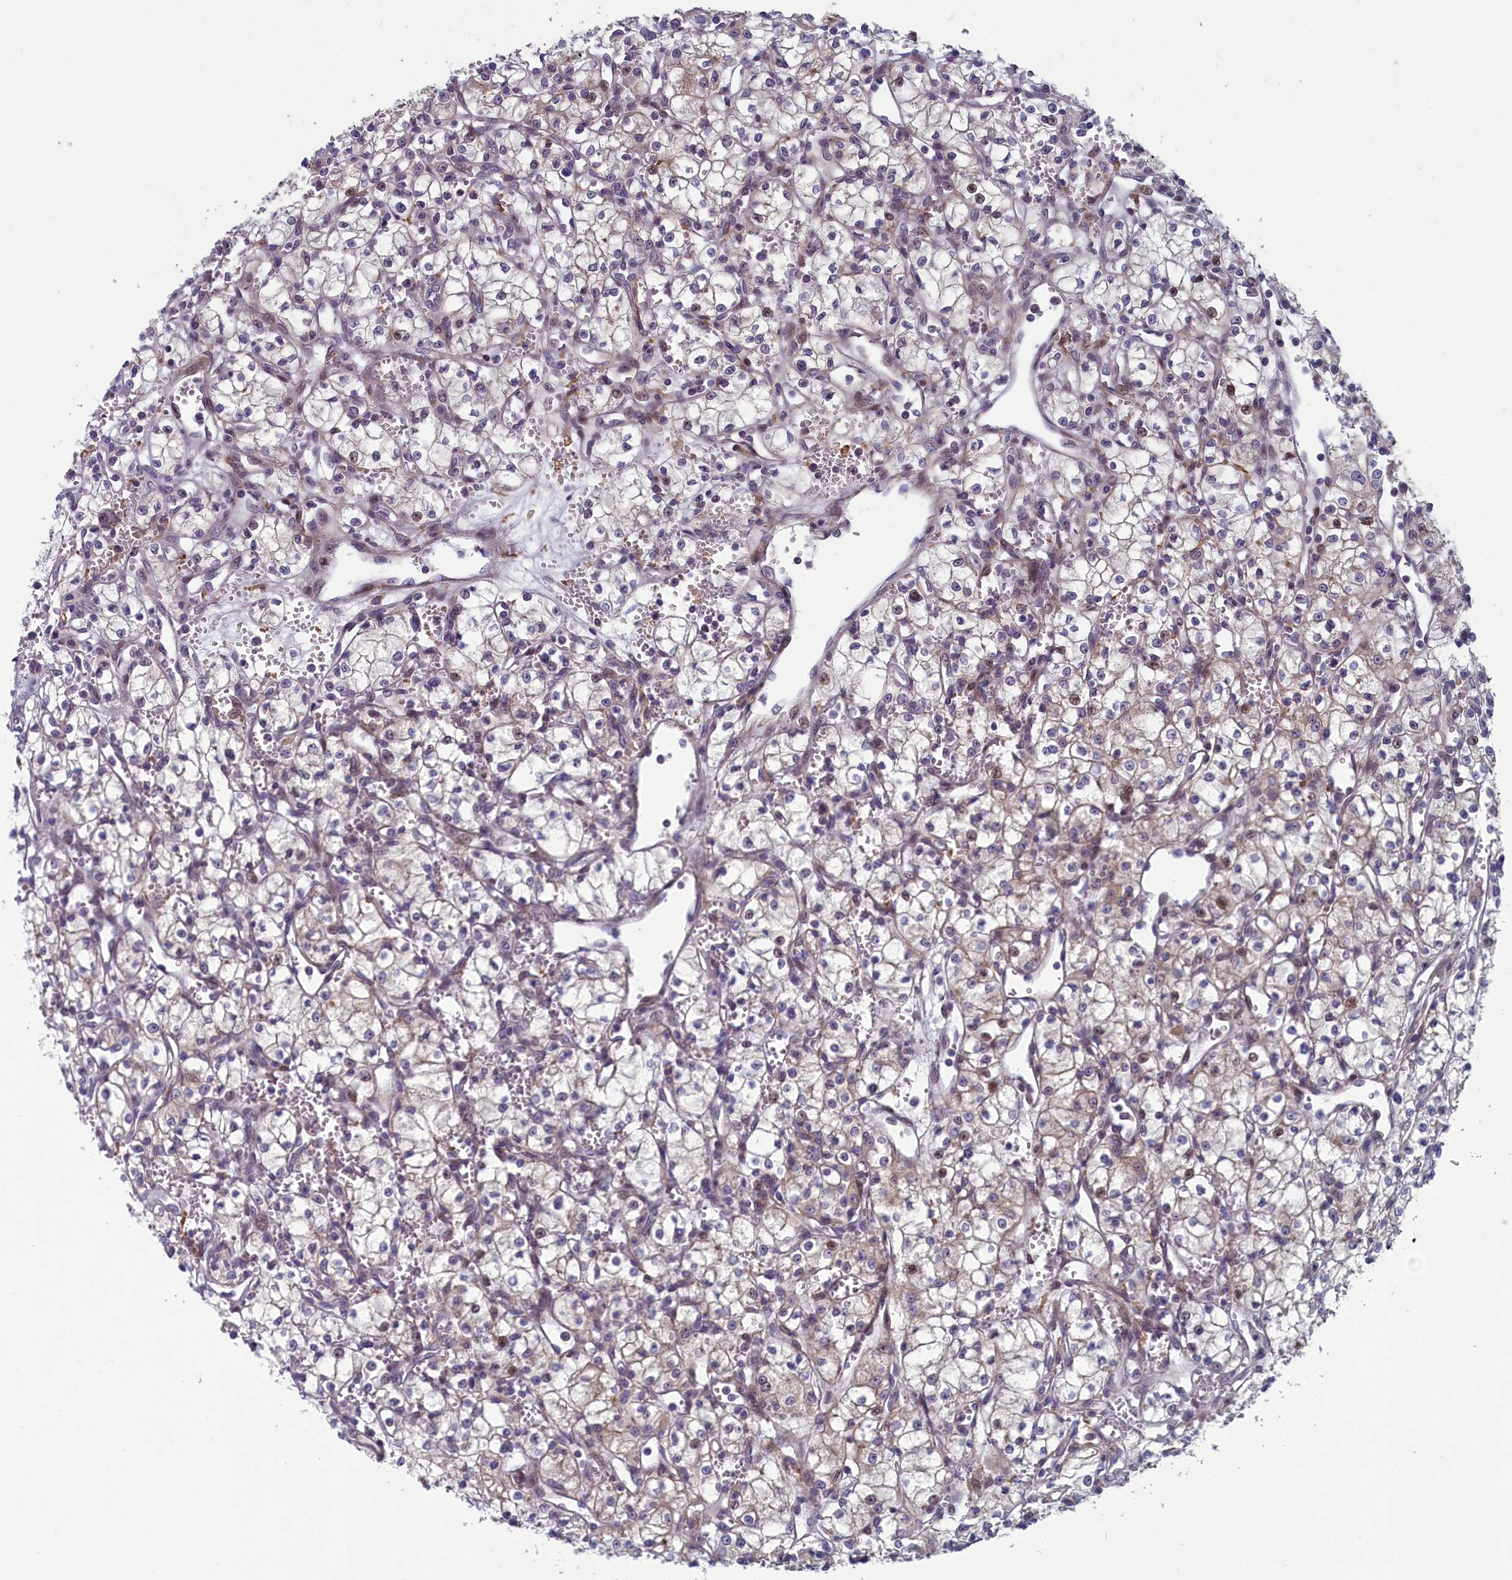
{"staining": {"intensity": "weak", "quantity": "<25%", "location": "cytoplasmic/membranous"}, "tissue": "renal cancer", "cell_type": "Tumor cells", "image_type": "cancer", "snomed": [{"axis": "morphology", "description": "Adenocarcinoma, NOS"}, {"axis": "topography", "description": "Kidney"}], "caption": "The histopathology image shows no significant staining in tumor cells of adenocarcinoma (renal).", "gene": "ANKRD39", "patient": {"sex": "male", "age": 59}}